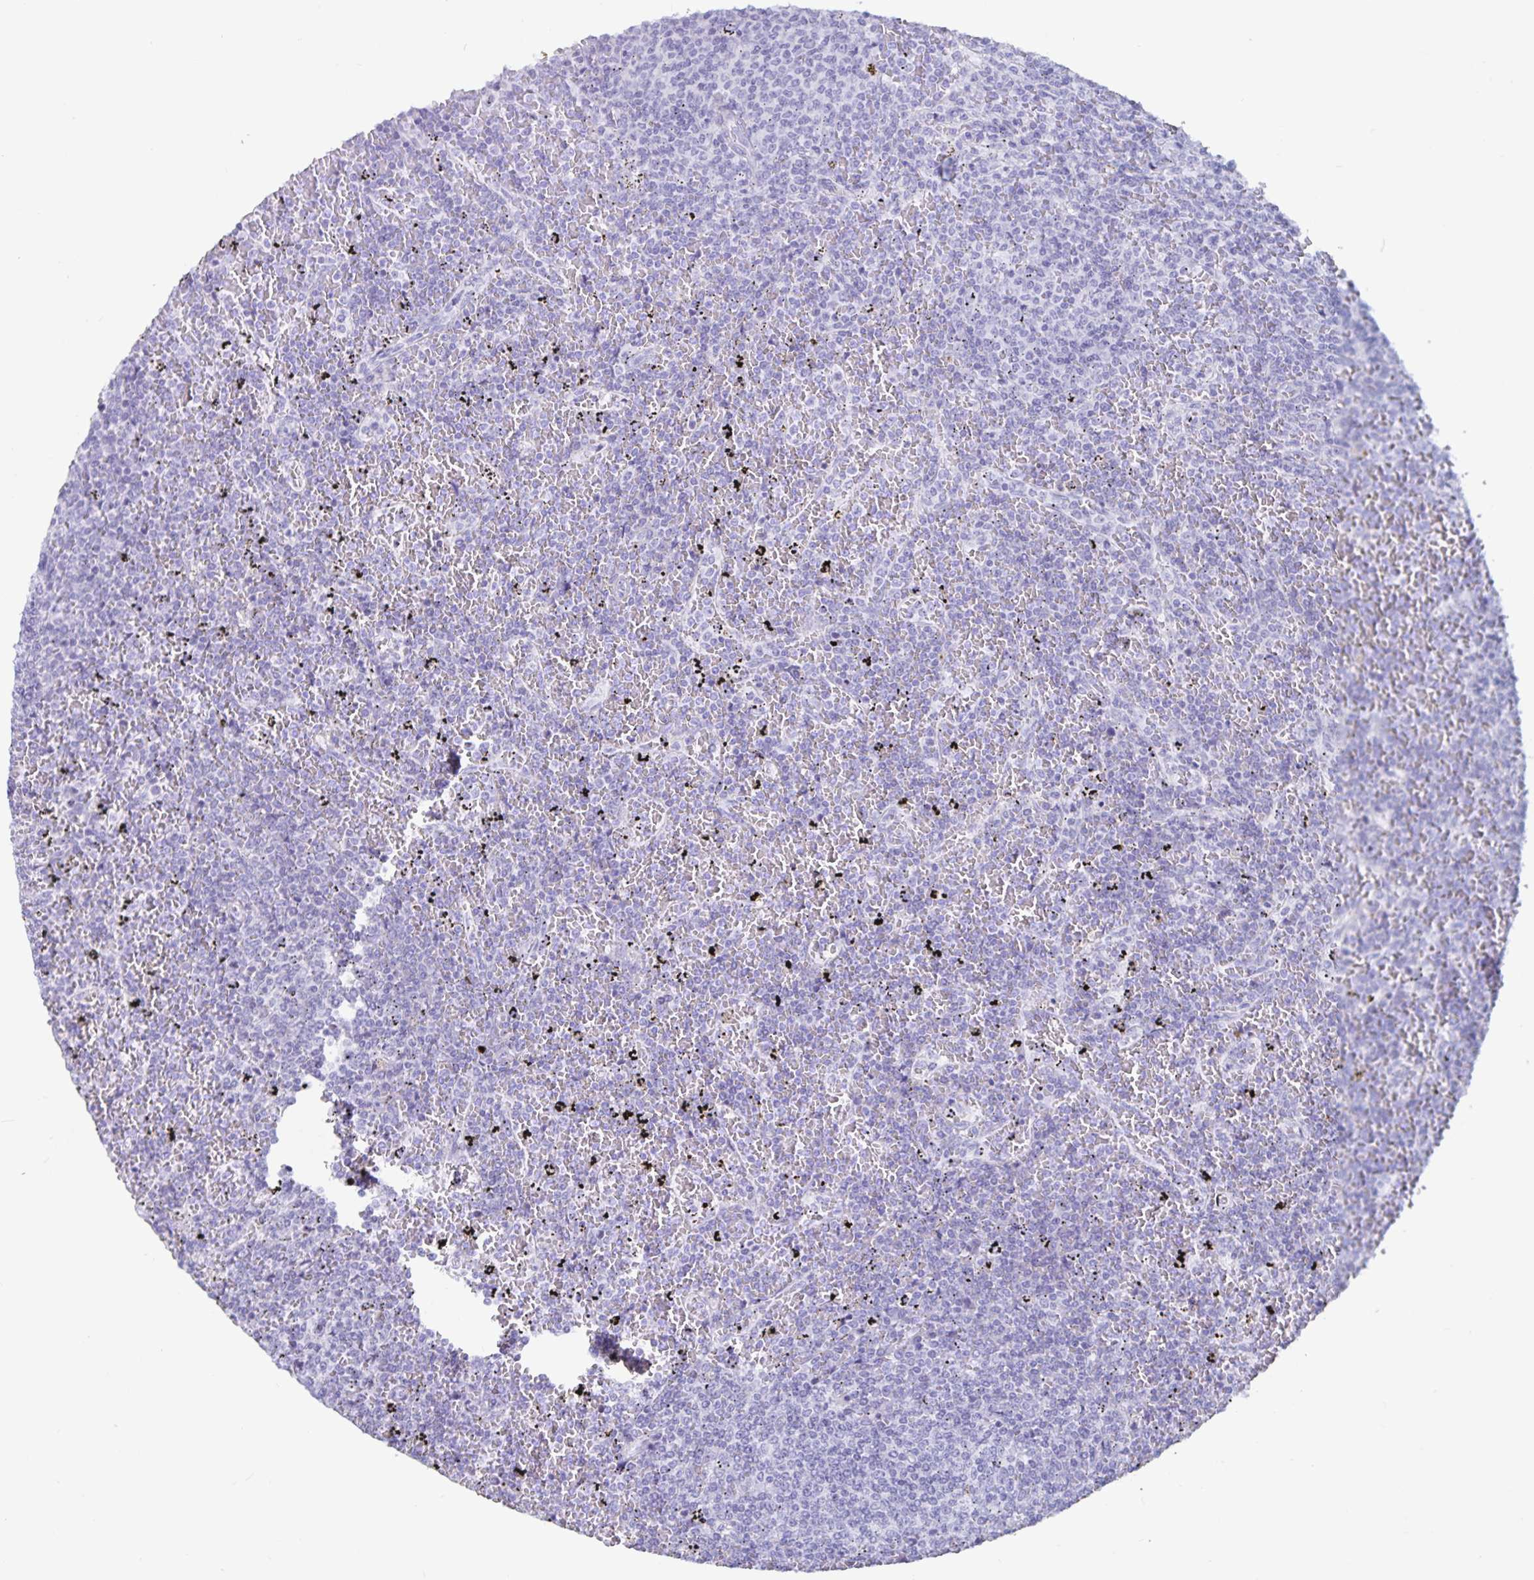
{"staining": {"intensity": "negative", "quantity": "none", "location": "none"}, "tissue": "lymphoma", "cell_type": "Tumor cells", "image_type": "cancer", "snomed": [{"axis": "morphology", "description": "Malignant lymphoma, non-Hodgkin's type, Low grade"}, {"axis": "topography", "description": "Spleen"}], "caption": "This is a micrograph of IHC staining of lymphoma, which shows no staining in tumor cells.", "gene": "GPR137", "patient": {"sex": "female", "age": 77}}